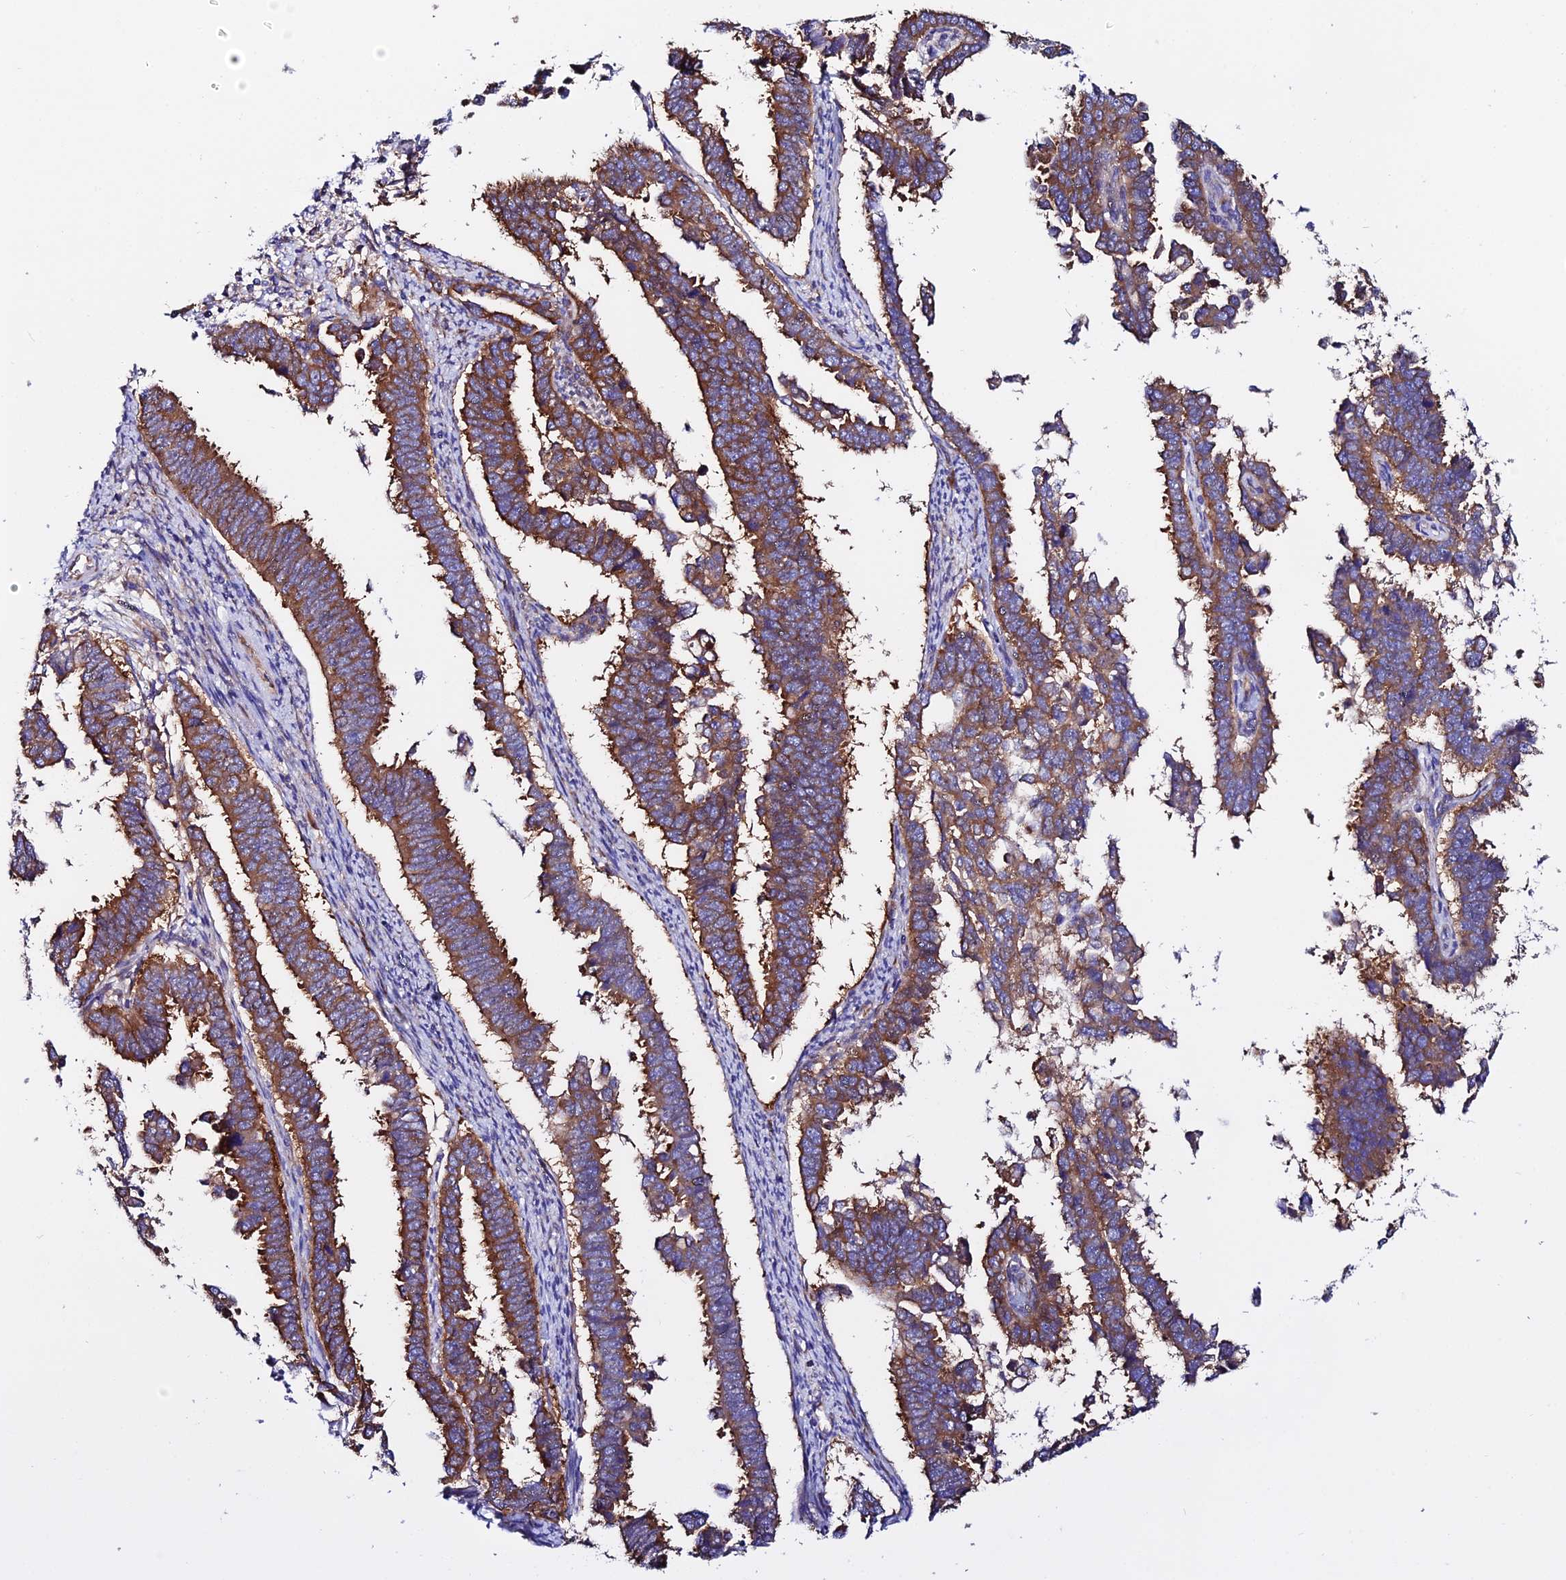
{"staining": {"intensity": "strong", "quantity": ">75%", "location": "cytoplasmic/membranous"}, "tissue": "endometrial cancer", "cell_type": "Tumor cells", "image_type": "cancer", "snomed": [{"axis": "morphology", "description": "Adenocarcinoma, NOS"}, {"axis": "topography", "description": "Endometrium"}], "caption": "This micrograph reveals adenocarcinoma (endometrial) stained with immunohistochemistry (IHC) to label a protein in brown. The cytoplasmic/membranous of tumor cells show strong positivity for the protein. Nuclei are counter-stained blue.", "gene": "EEF1G", "patient": {"sex": "female", "age": 75}}